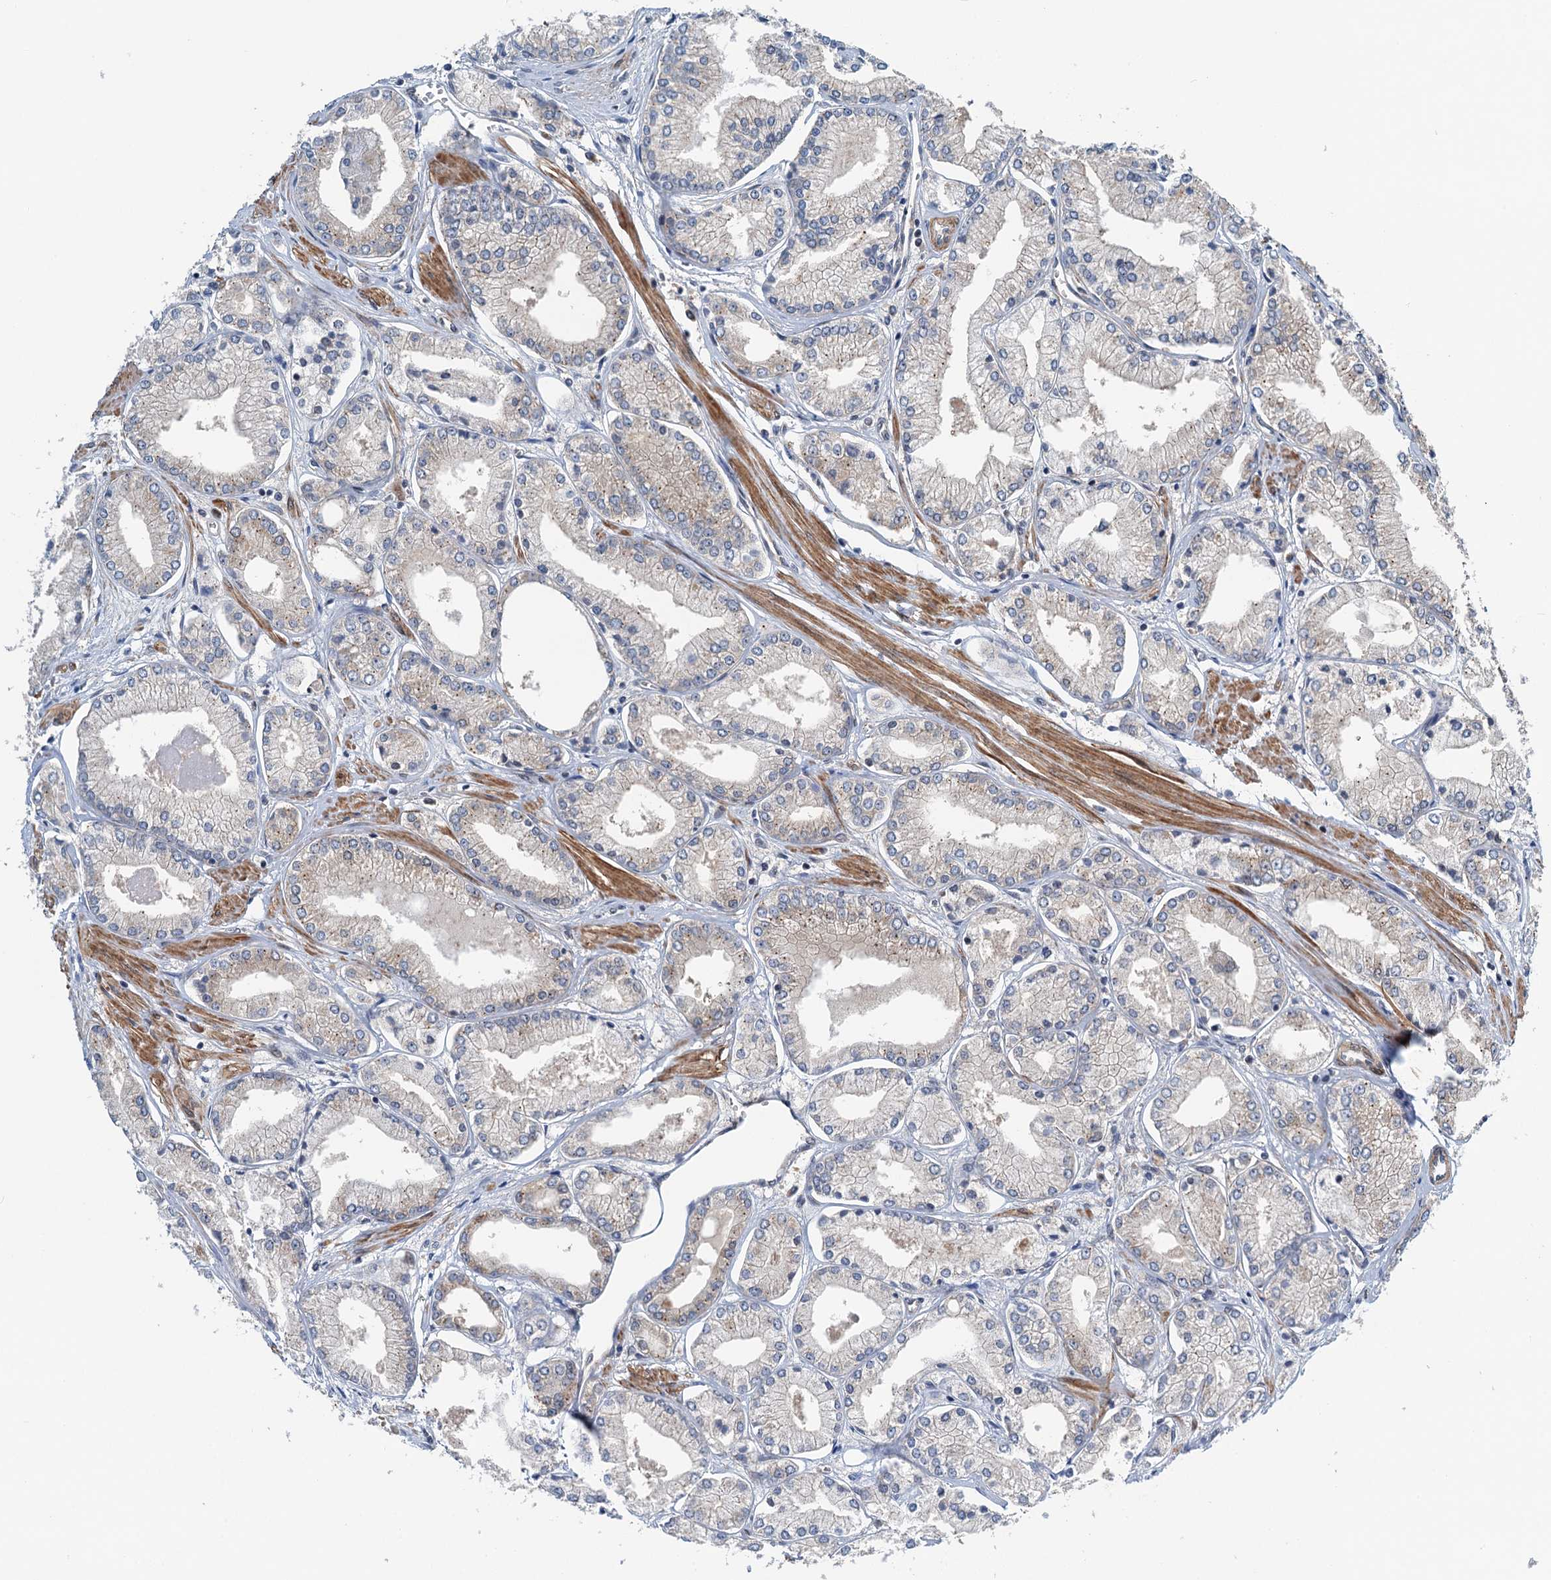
{"staining": {"intensity": "weak", "quantity": "<25%", "location": "cytoplasmic/membranous"}, "tissue": "prostate cancer", "cell_type": "Tumor cells", "image_type": "cancer", "snomed": [{"axis": "morphology", "description": "Adenocarcinoma, Low grade"}, {"axis": "topography", "description": "Prostate"}], "caption": "Human prostate cancer (low-grade adenocarcinoma) stained for a protein using immunohistochemistry (IHC) demonstrates no positivity in tumor cells.", "gene": "DYNC2I2", "patient": {"sex": "male", "age": 60}}